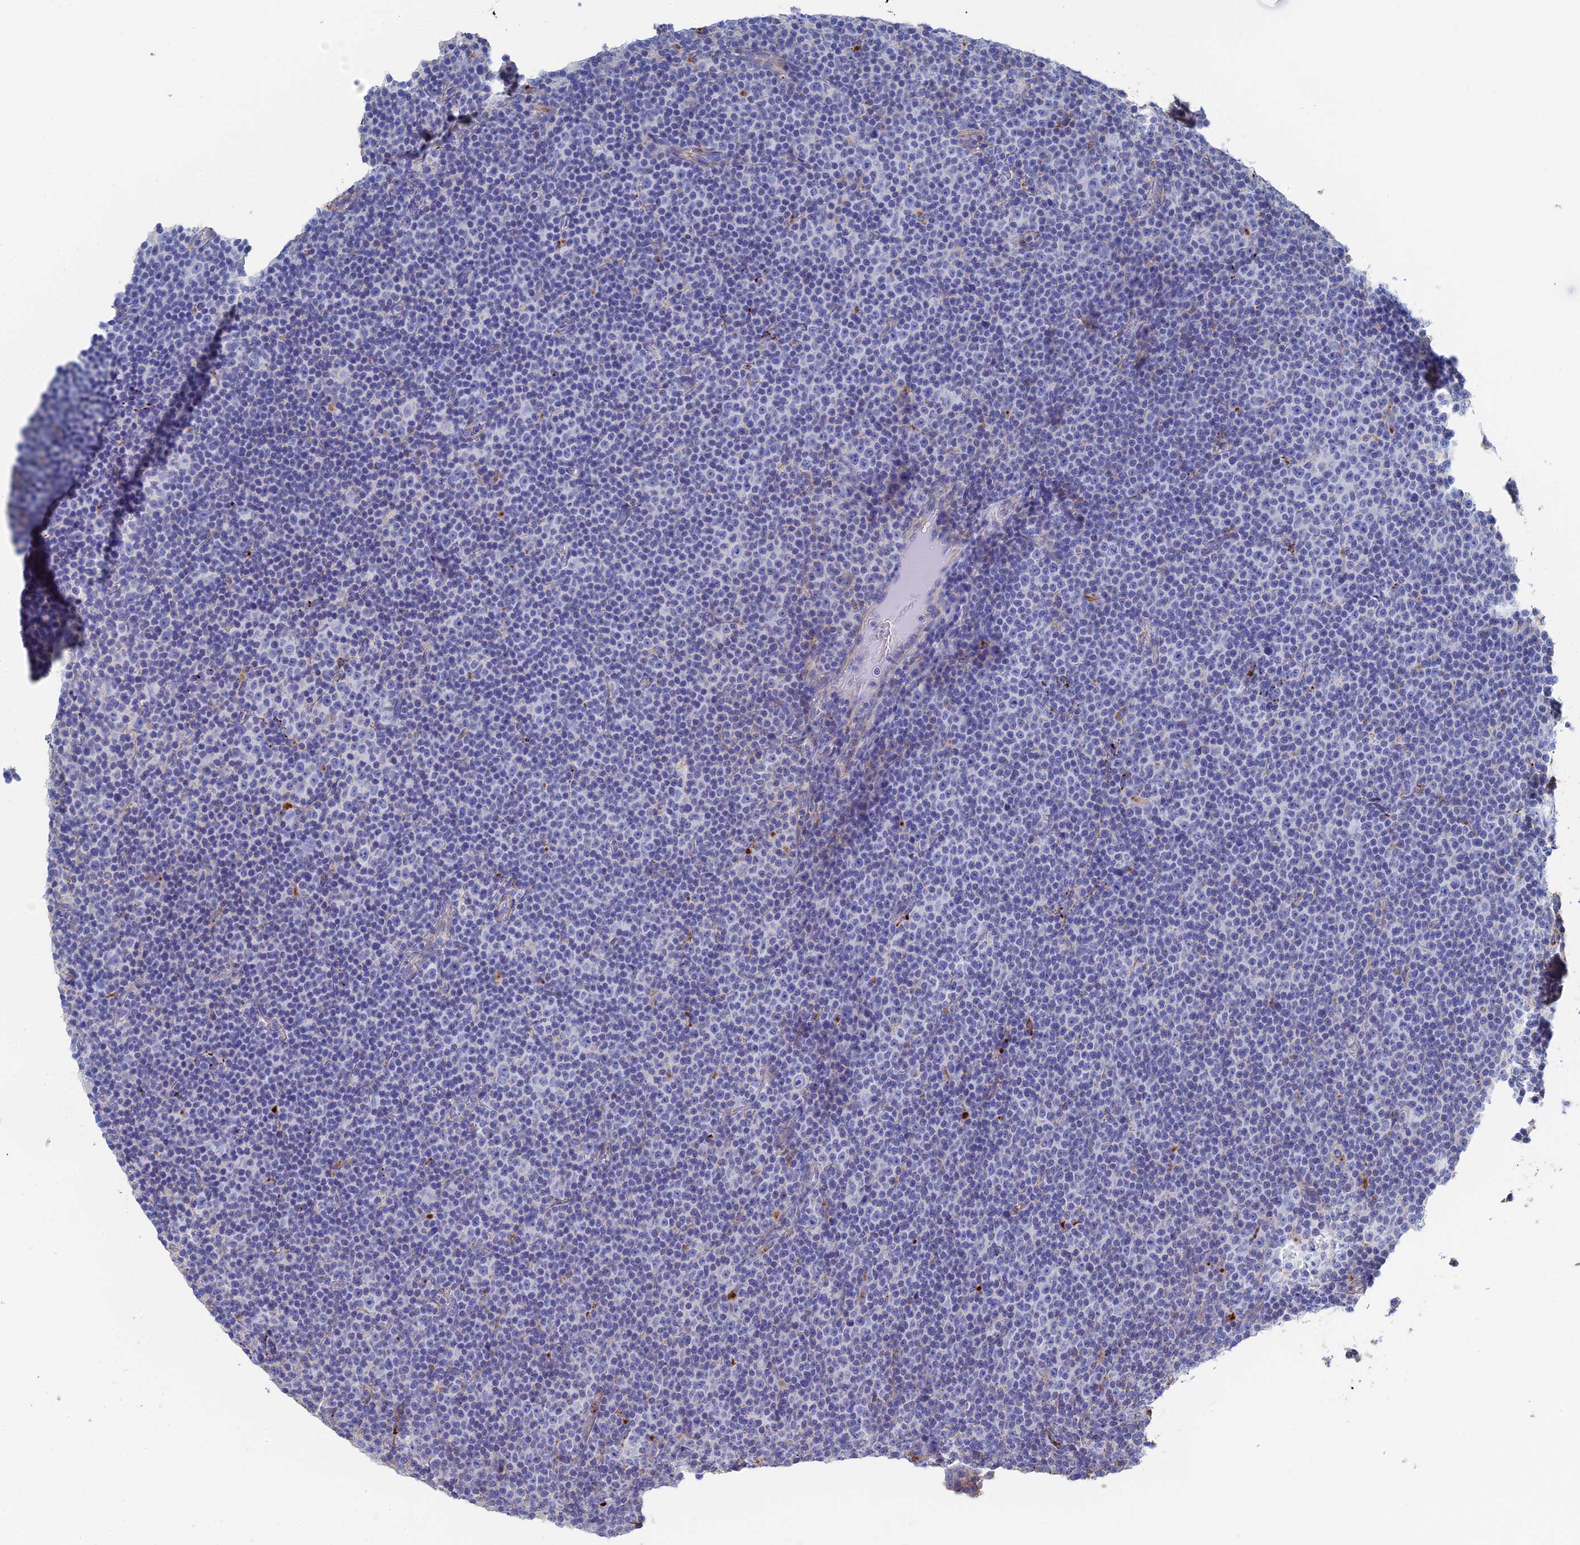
{"staining": {"intensity": "negative", "quantity": "none", "location": "none"}, "tissue": "lymphoma", "cell_type": "Tumor cells", "image_type": "cancer", "snomed": [{"axis": "morphology", "description": "Malignant lymphoma, non-Hodgkin's type, Low grade"}, {"axis": "topography", "description": "Lymph node"}], "caption": "Tumor cells are negative for brown protein staining in malignant lymphoma, non-Hodgkin's type (low-grade).", "gene": "STRA6", "patient": {"sex": "female", "age": 67}}